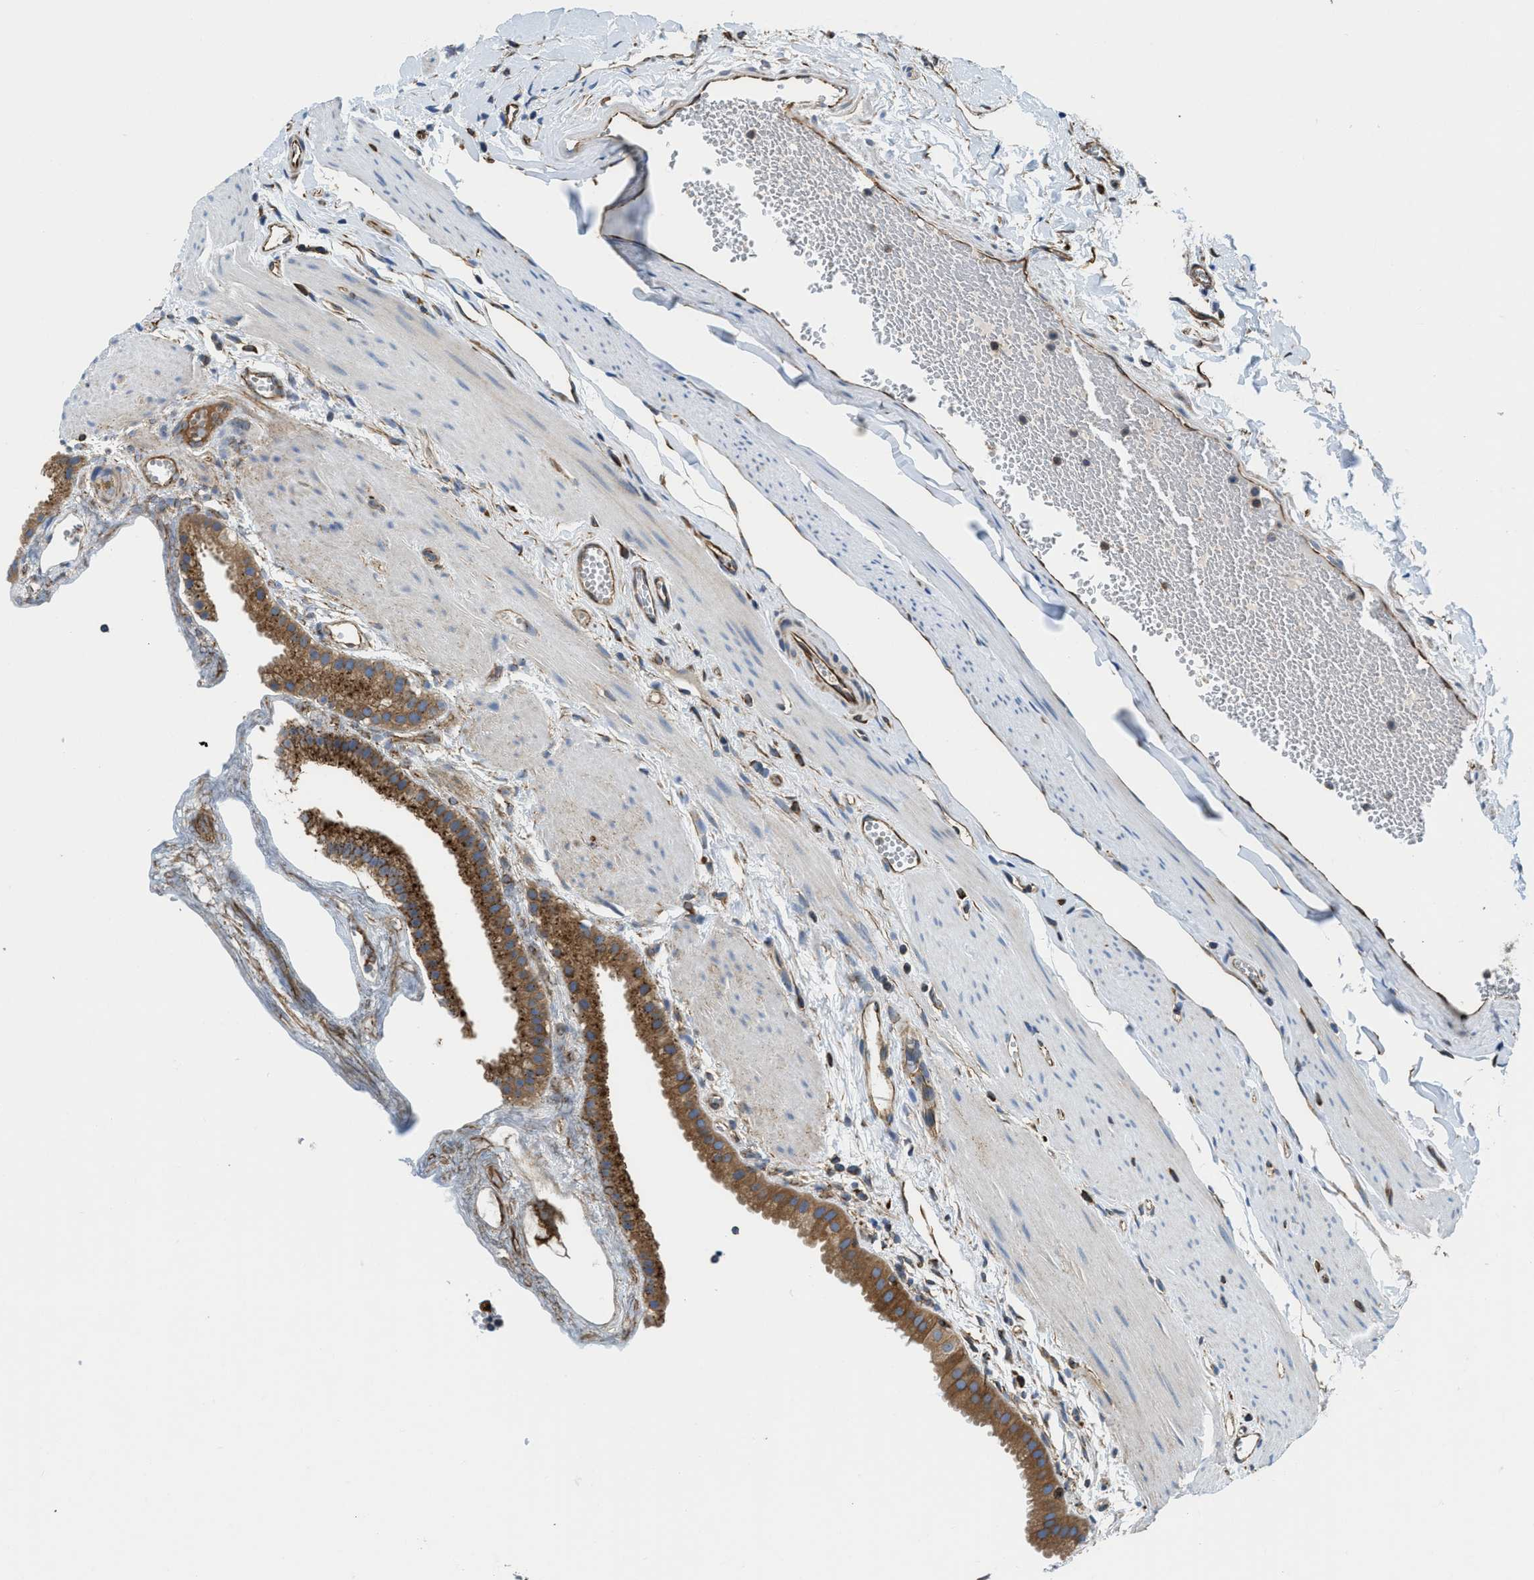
{"staining": {"intensity": "moderate", "quantity": ">75%", "location": "cytoplasmic/membranous"}, "tissue": "gallbladder", "cell_type": "Glandular cells", "image_type": "normal", "snomed": [{"axis": "morphology", "description": "Normal tissue, NOS"}, {"axis": "topography", "description": "Gallbladder"}], "caption": "Protein staining of benign gallbladder reveals moderate cytoplasmic/membranous staining in about >75% of glandular cells. The staining was performed using DAB to visualize the protein expression in brown, while the nuclei were stained in blue with hematoxylin (Magnification: 20x).", "gene": "HSD17B12", "patient": {"sex": "female", "age": 64}}